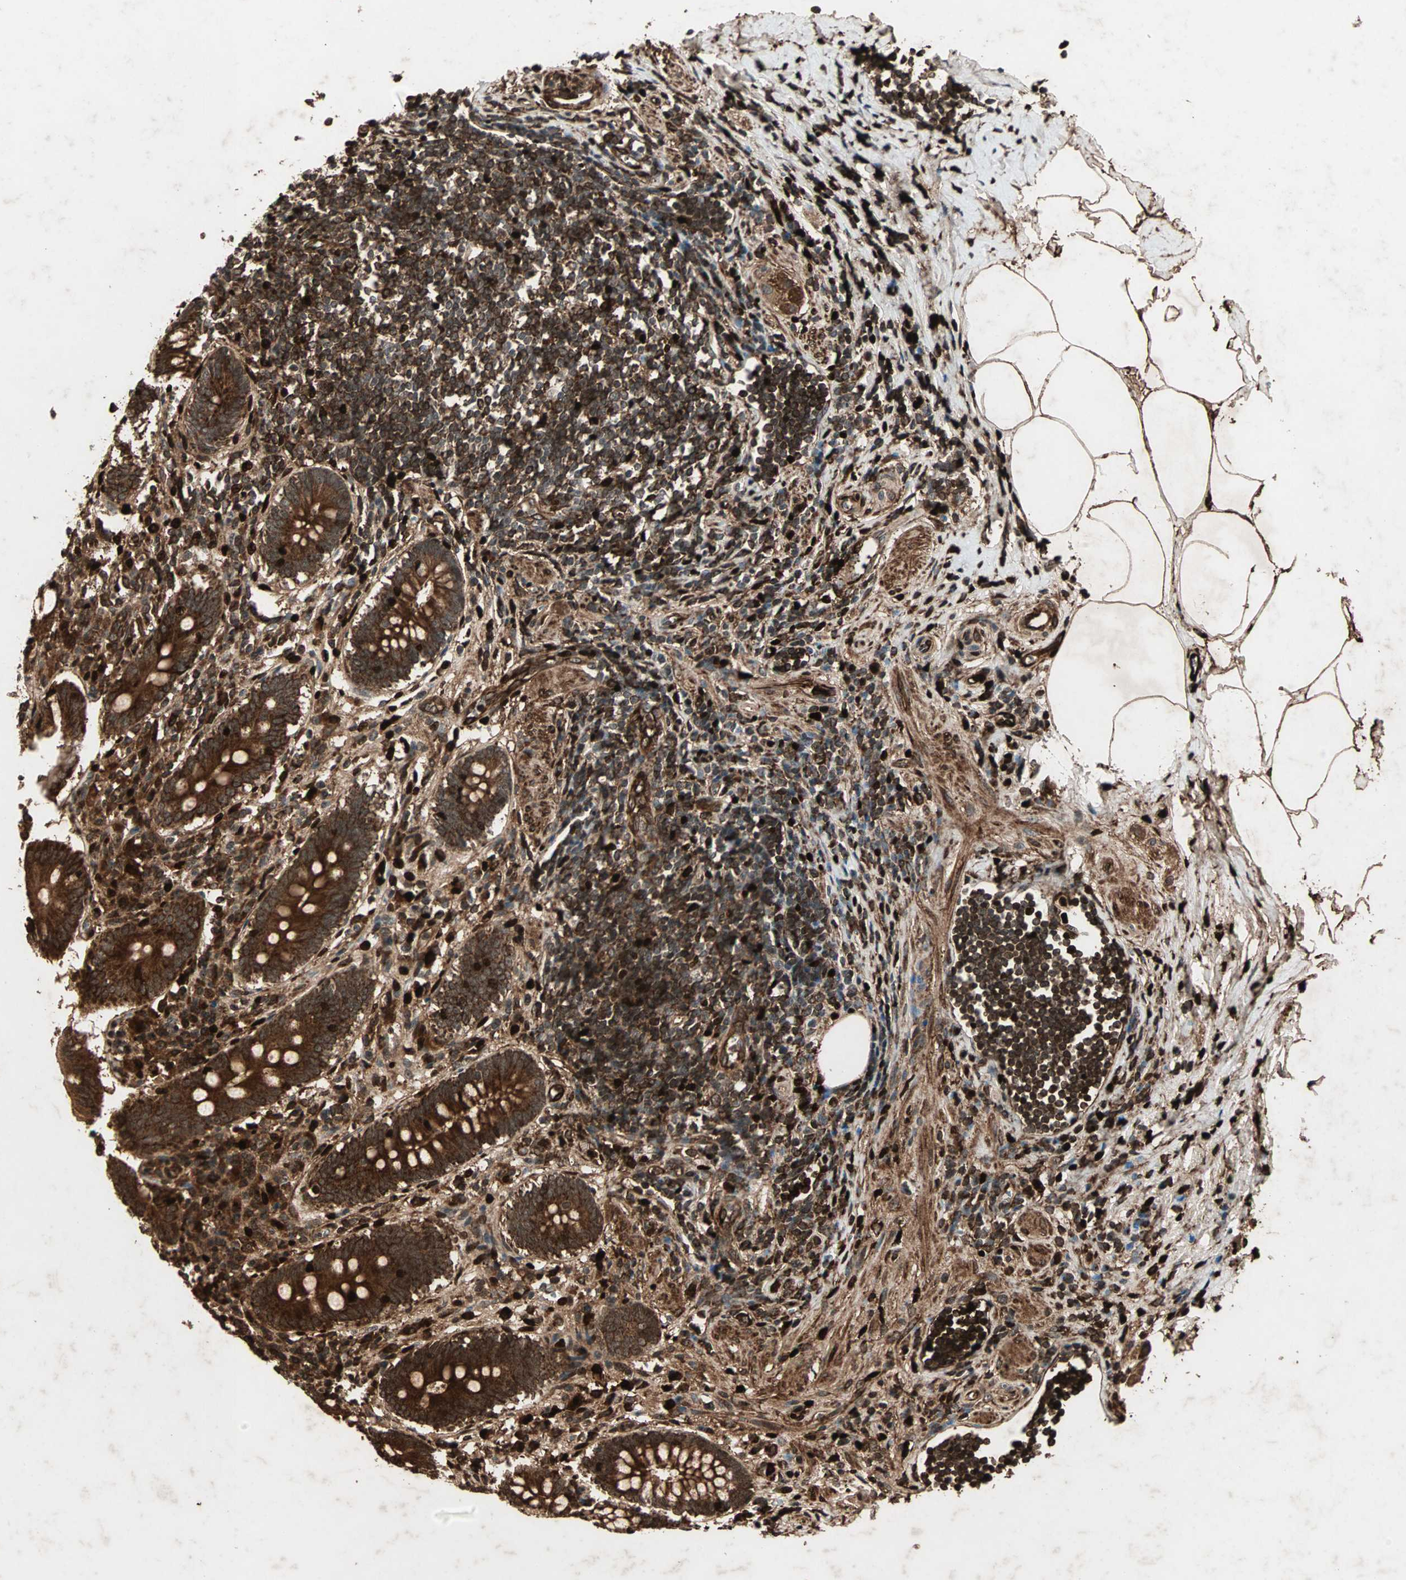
{"staining": {"intensity": "strong", "quantity": ">75%", "location": "cytoplasmic/membranous"}, "tissue": "appendix", "cell_type": "Glandular cells", "image_type": "normal", "snomed": [{"axis": "morphology", "description": "Normal tissue, NOS"}, {"axis": "topography", "description": "Appendix"}], "caption": "DAB (3,3'-diaminobenzidine) immunohistochemical staining of benign human appendix displays strong cytoplasmic/membranous protein staining in about >75% of glandular cells.", "gene": "RFFL", "patient": {"sex": "female", "age": 50}}